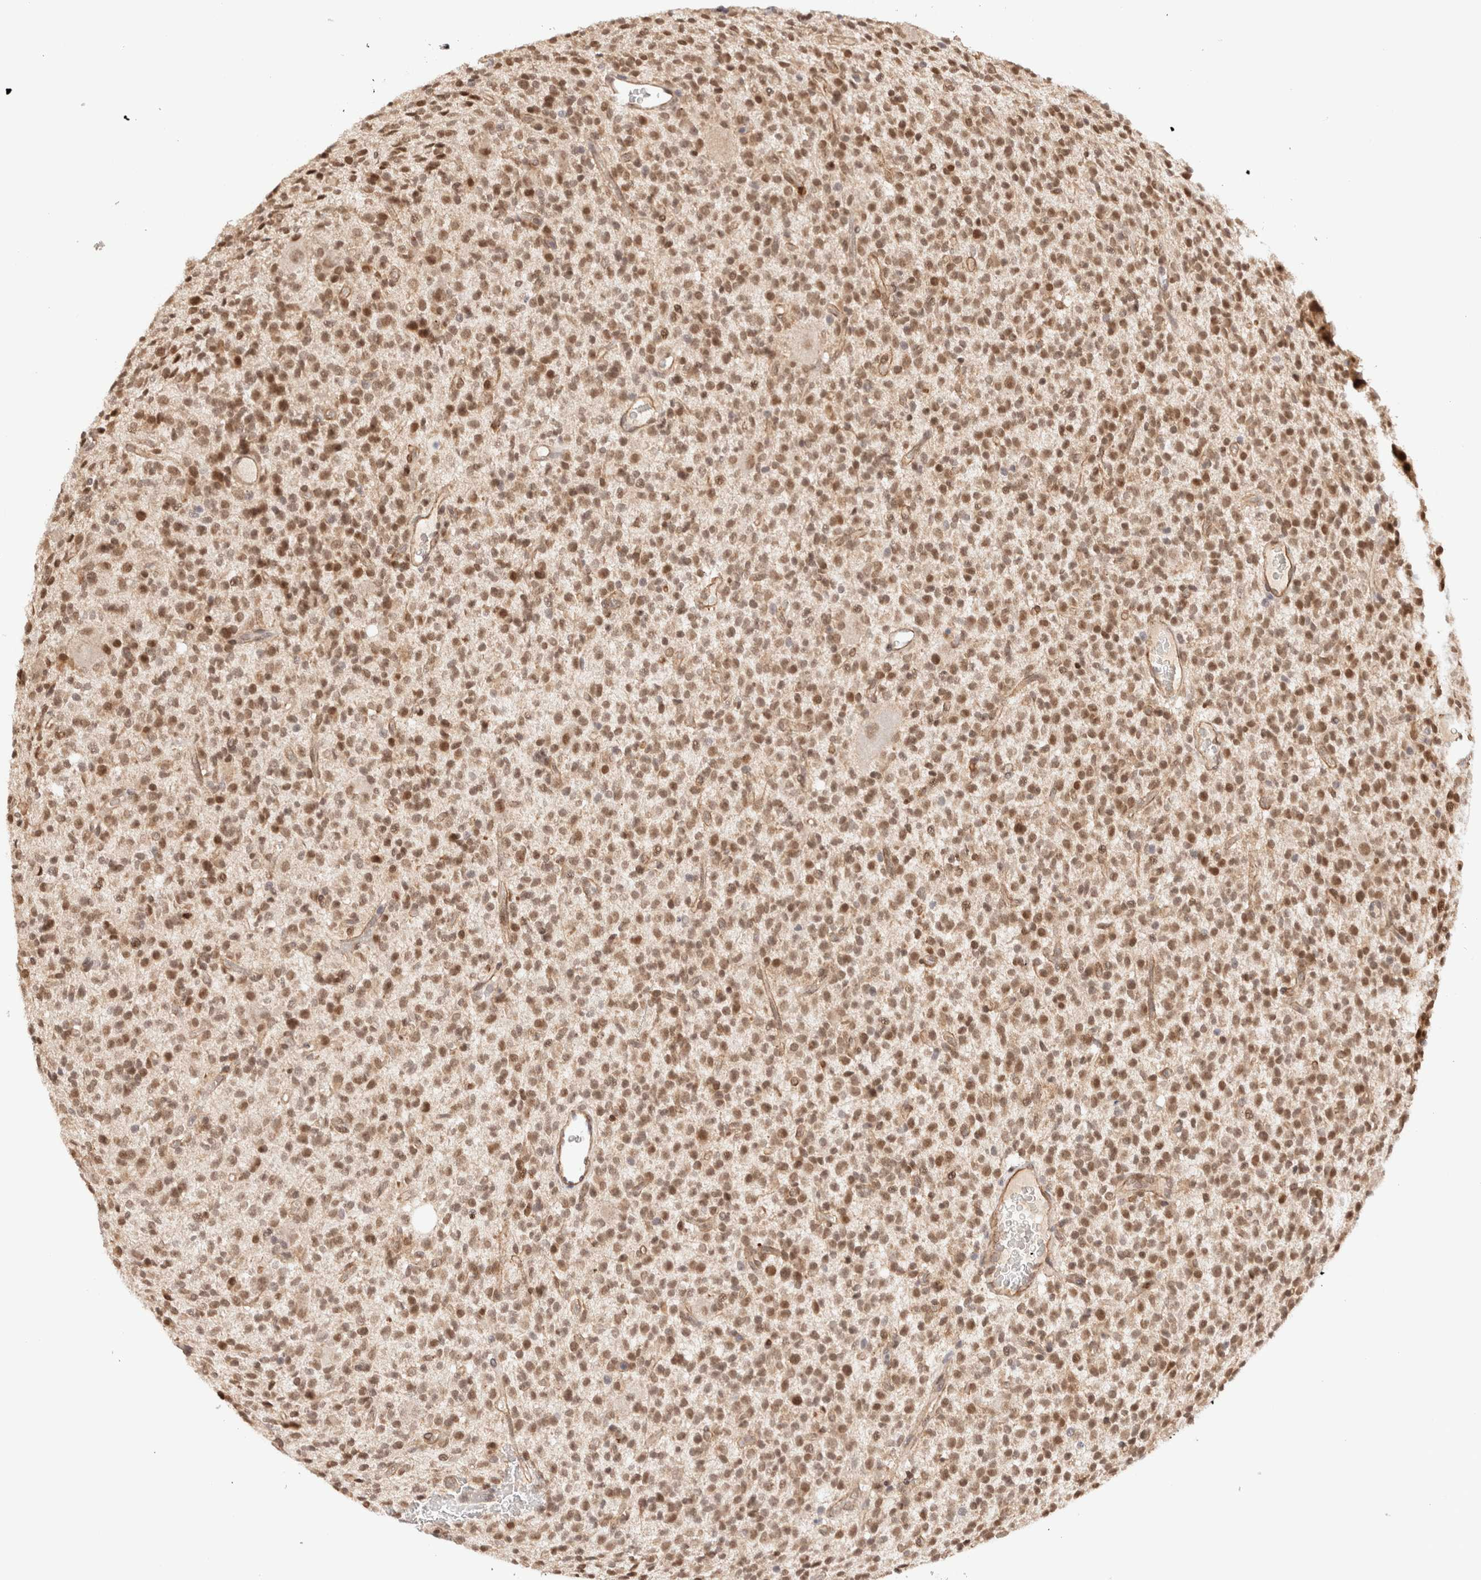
{"staining": {"intensity": "moderate", "quantity": ">75%", "location": "nuclear"}, "tissue": "glioma", "cell_type": "Tumor cells", "image_type": "cancer", "snomed": [{"axis": "morphology", "description": "Glioma, malignant, High grade"}, {"axis": "topography", "description": "Brain"}], "caption": "The image reveals staining of malignant glioma (high-grade), revealing moderate nuclear protein positivity (brown color) within tumor cells. (brown staining indicates protein expression, while blue staining denotes nuclei).", "gene": "BRPF3", "patient": {"sex": "male", "age": 34}}